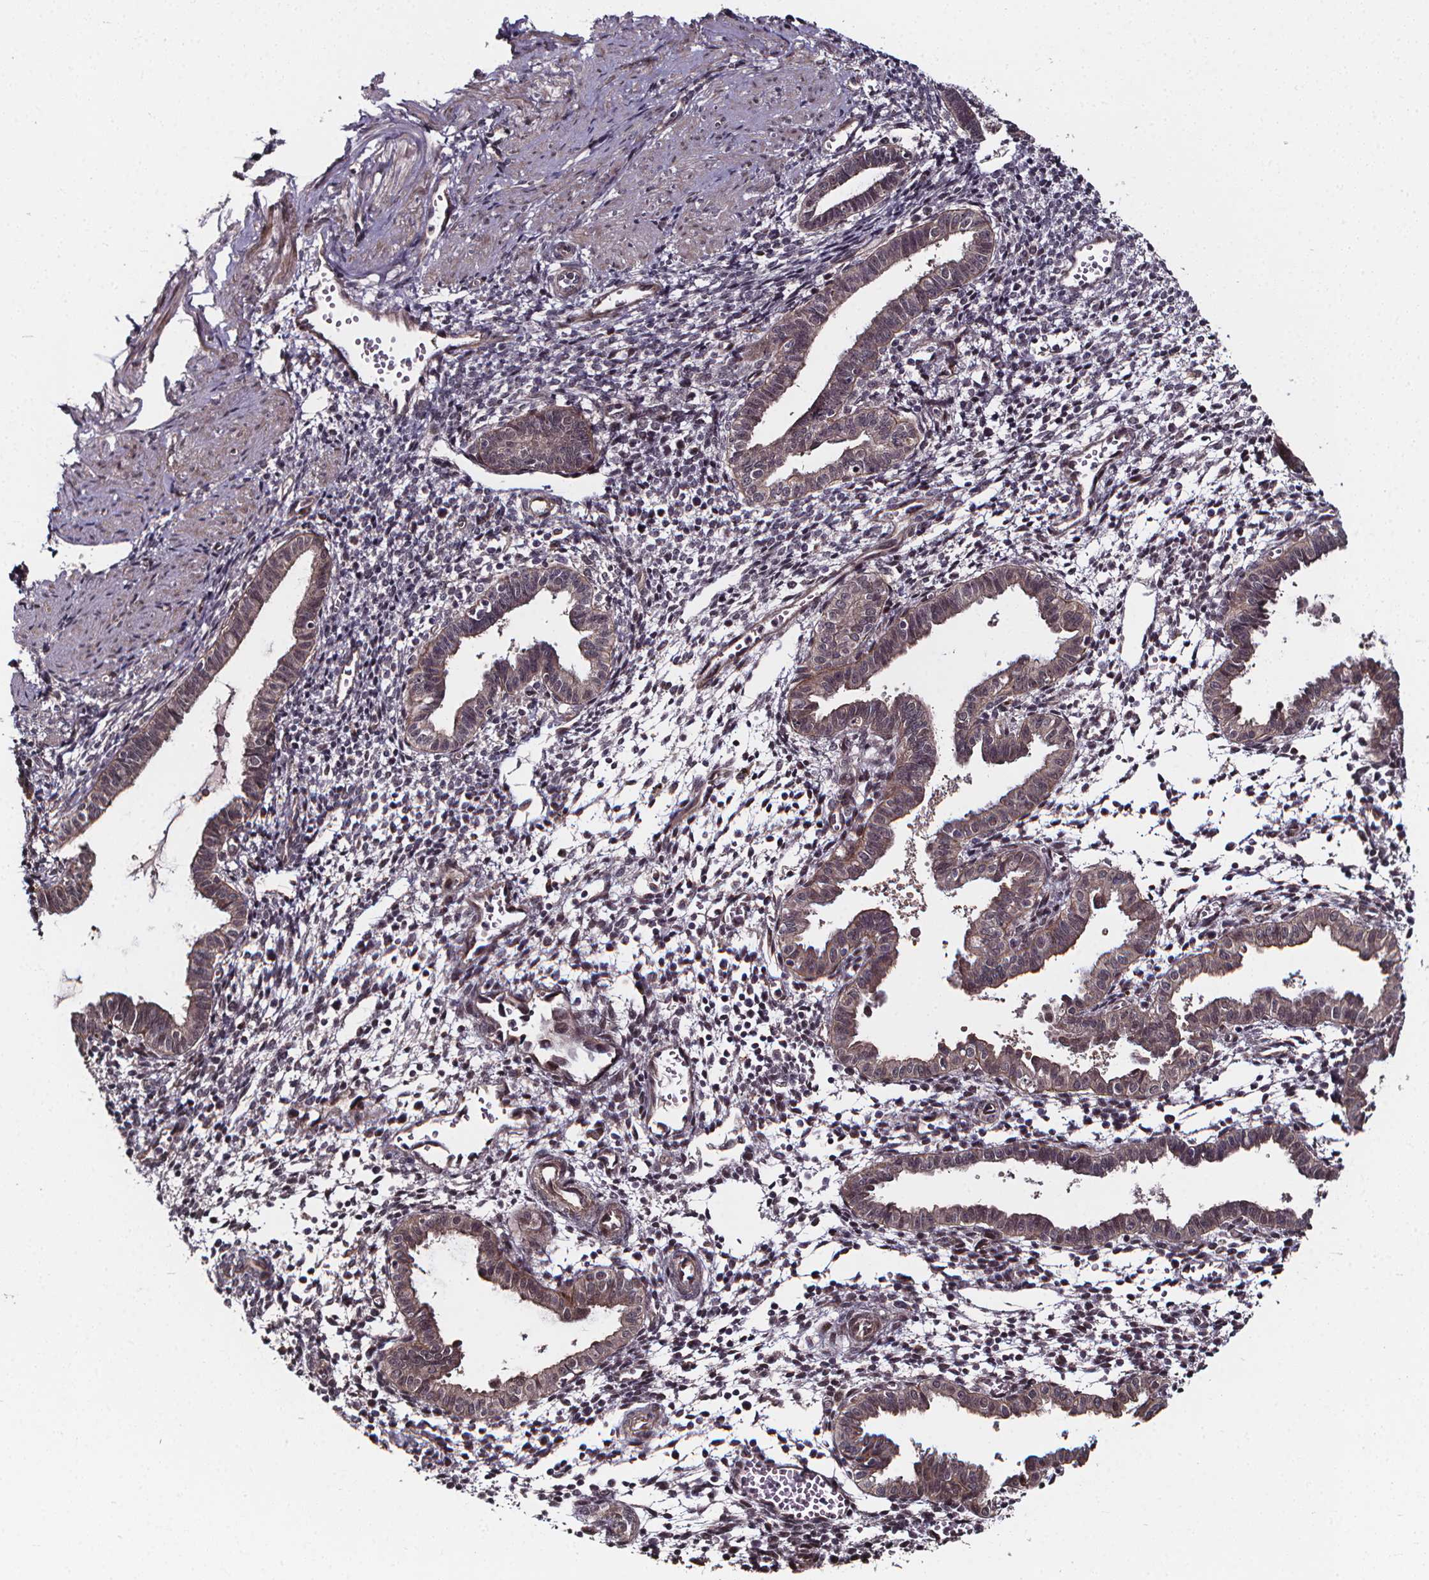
{"staining": {"intensity": "negative", "quantity": "none", "location": "none"}, "tissue": "endometrium", "cell_type": "Cells in endometrial stroma", "image_type": "normal", "snomed": [{"axis": "morphology", "description": "Normal tissue, NOS"}, {"axis": "topography", "description": "Endometrium"}], "caption": "Benign endometrium was stained to show a protein in brown. There is no significant staining in cells in endometrial stroma. (Stains: DAB IHC with hematoxylin counter stain, Microscopy: brightfield microscopy at high magnification).", "gene": "DDIT3", "patient": {"sex": "female", "age": 37}}